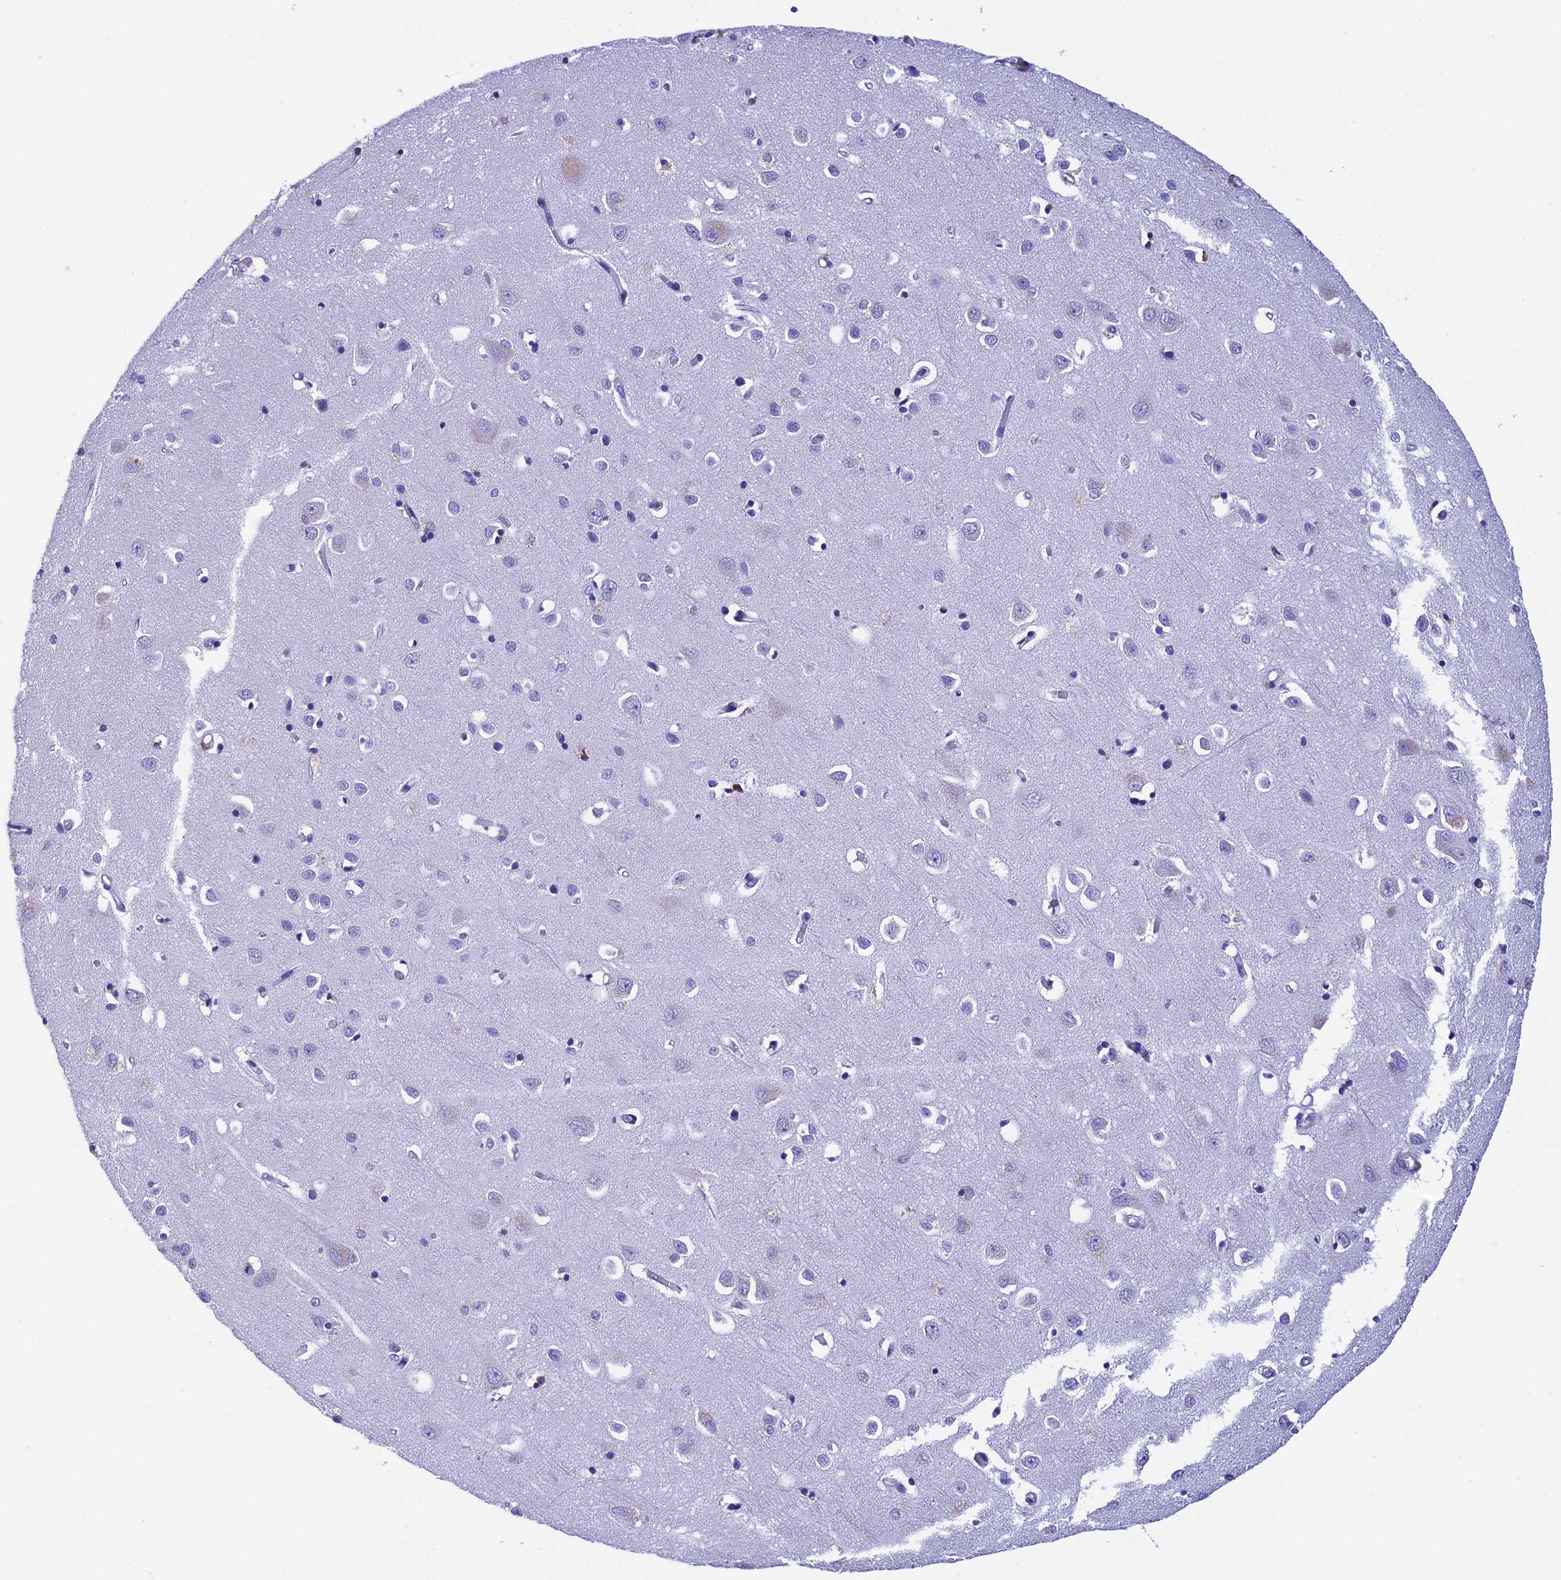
{"staining": {"intensity": "negative", "quantity": "none", "location": "none"}, "tissue": "cerebral cortex", "cell_type": "Endothelial cells", "image_type": "normal", "snomed": [{"axis": "morphology", "description": "Normal tissue, NOS"}, {"axis": "topography", "description": "Cerebral cortex"}], "caption": "Immunohistochemistry (IHC) histopathology image of unremarkable cerebral cortex stained for a protein (brown), which displays no positivity in endothelial cells.", "gene": "SLC8B1", "patient": {"sex": "female", "age": 64}}